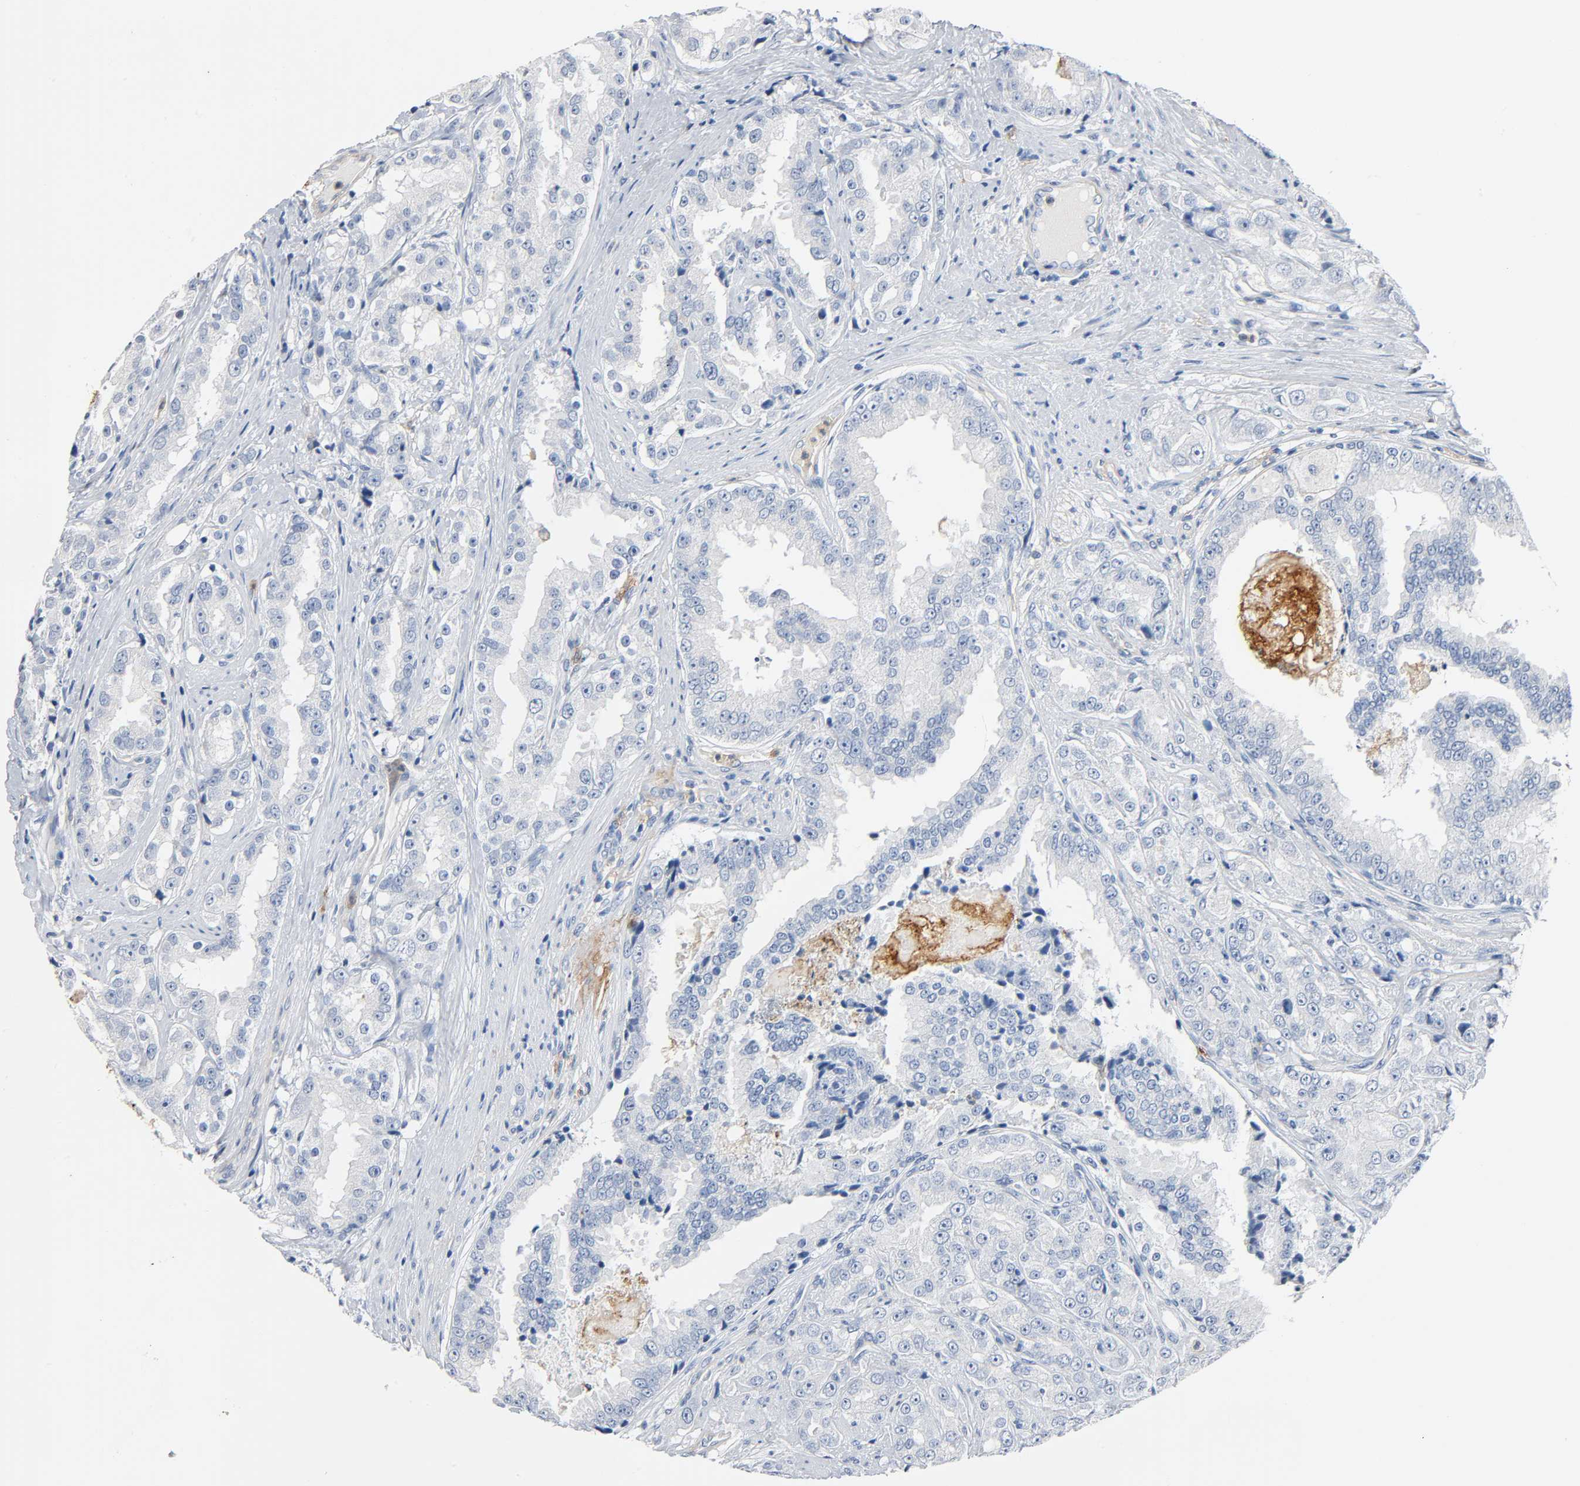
{"staining": {"intensity": "negative", "quantity": "none", "location": "none"}, "tissue": "prostate cancer", "cell_type": "Tumor cells", "image_type": "cancer", "snomed": [{"axis": "morphology", "description": "Adenocarcinoma, High grade"}, {"axis": "topography", "description": "Prostate"}], "caption": "DAB (3,3'-diaminobenzidine) immunohistochemical staining of adenocarcinoma (high-grade) (prostate) shows no significant staining in tumor cells. The staining was performed using DAB (3,3'-diaminobenzidine) to visualize the protein expression in brown, while the nuclei were stained in blue with hematoxylin (Magnification: 20x).", "gene": "ANPEP", "patient": {"sex": "male", "age": 73}}